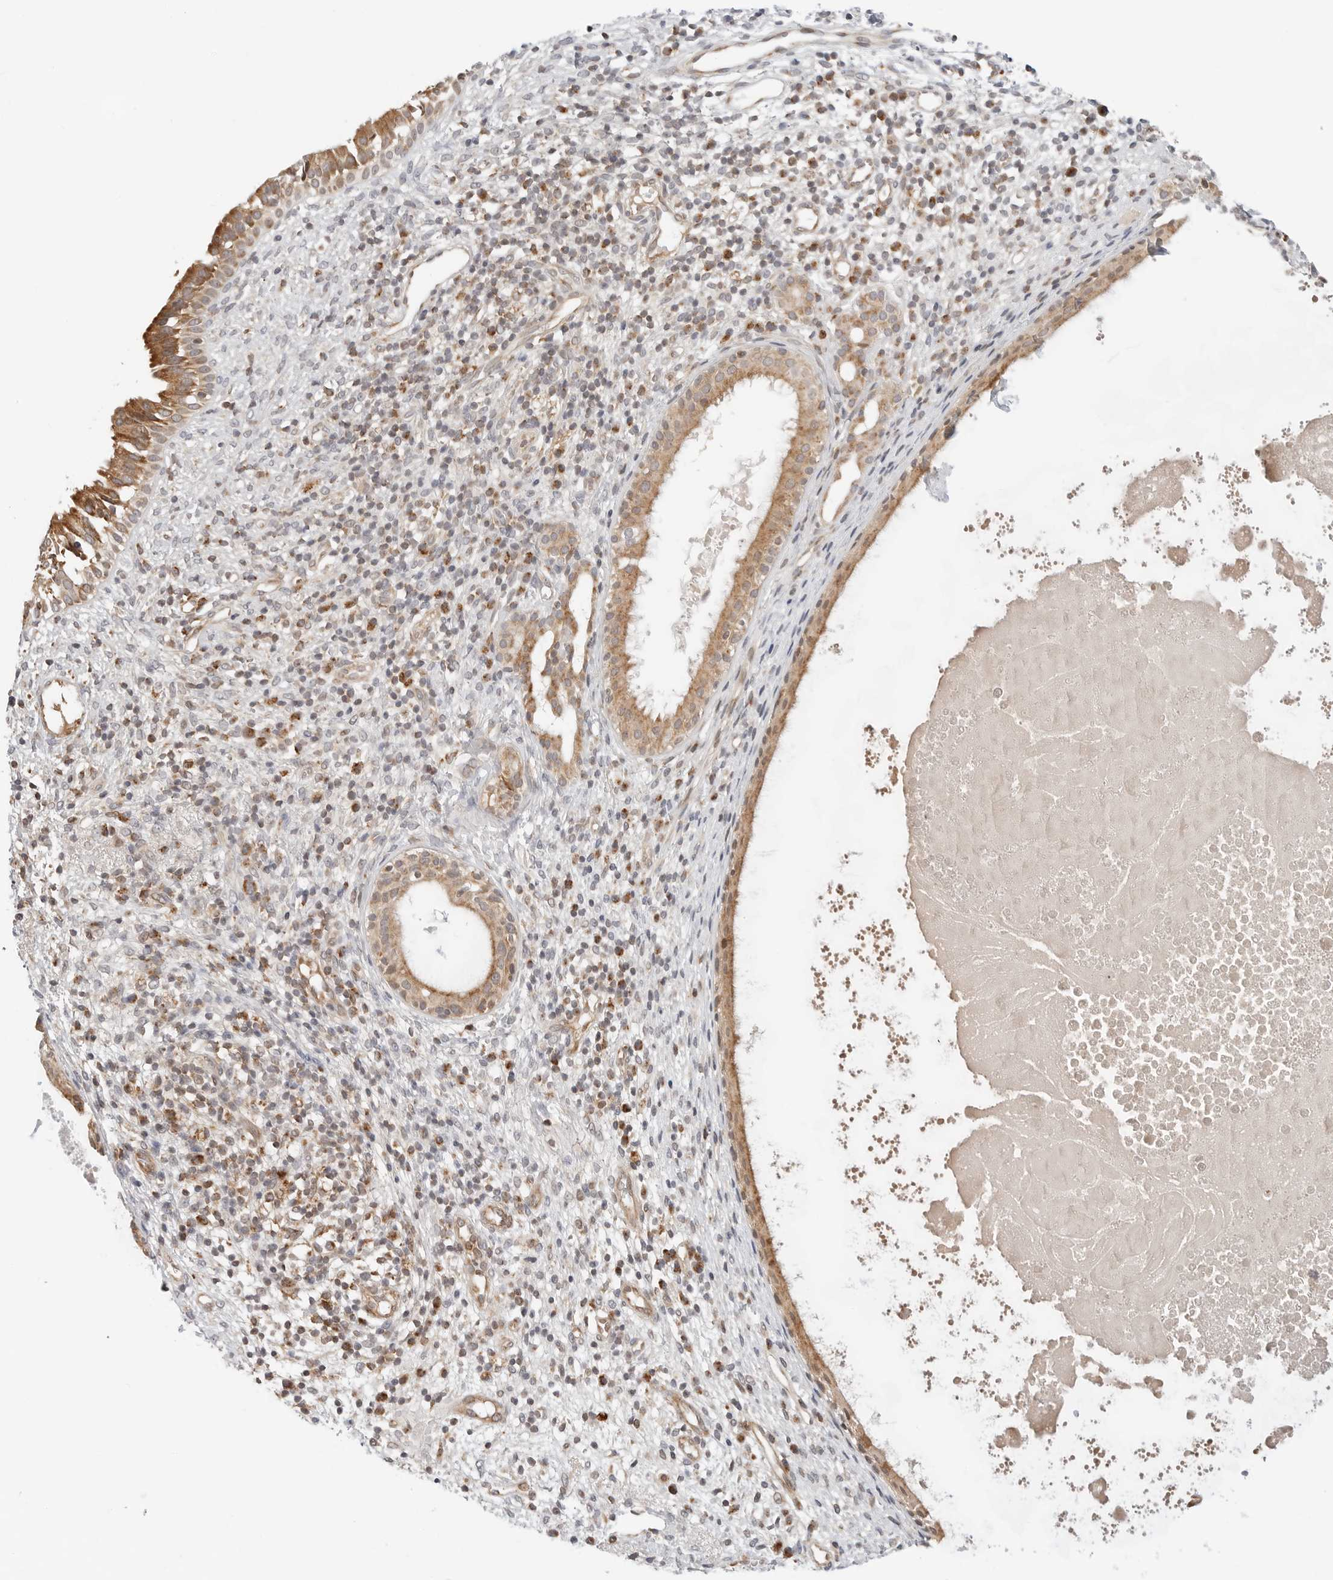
{"staining": {"intensity": "moderate", "quantity": ">75%", "location": "cytoplasmic/membranous"}, "tissue": "nasopharynx", "cell_type": "Respiratory epithelial cells", "image_type": "normal", "snomed": [{"axis": "morphology", "description": "Normal tissue, NOS"}, {"axis": "topography", "description": "Nasopharynx"}], "caption": "A high-resolution micrograph shows immunohistochemistry (IHC) staining of unremarkable nasopharynx, which demonstrates moderate cytoplasmic/membranous positivity in about >75% of respiratory epithelial cells.", "gene": "DYRK4", "patient": {"sex": "male", "age": 22}}